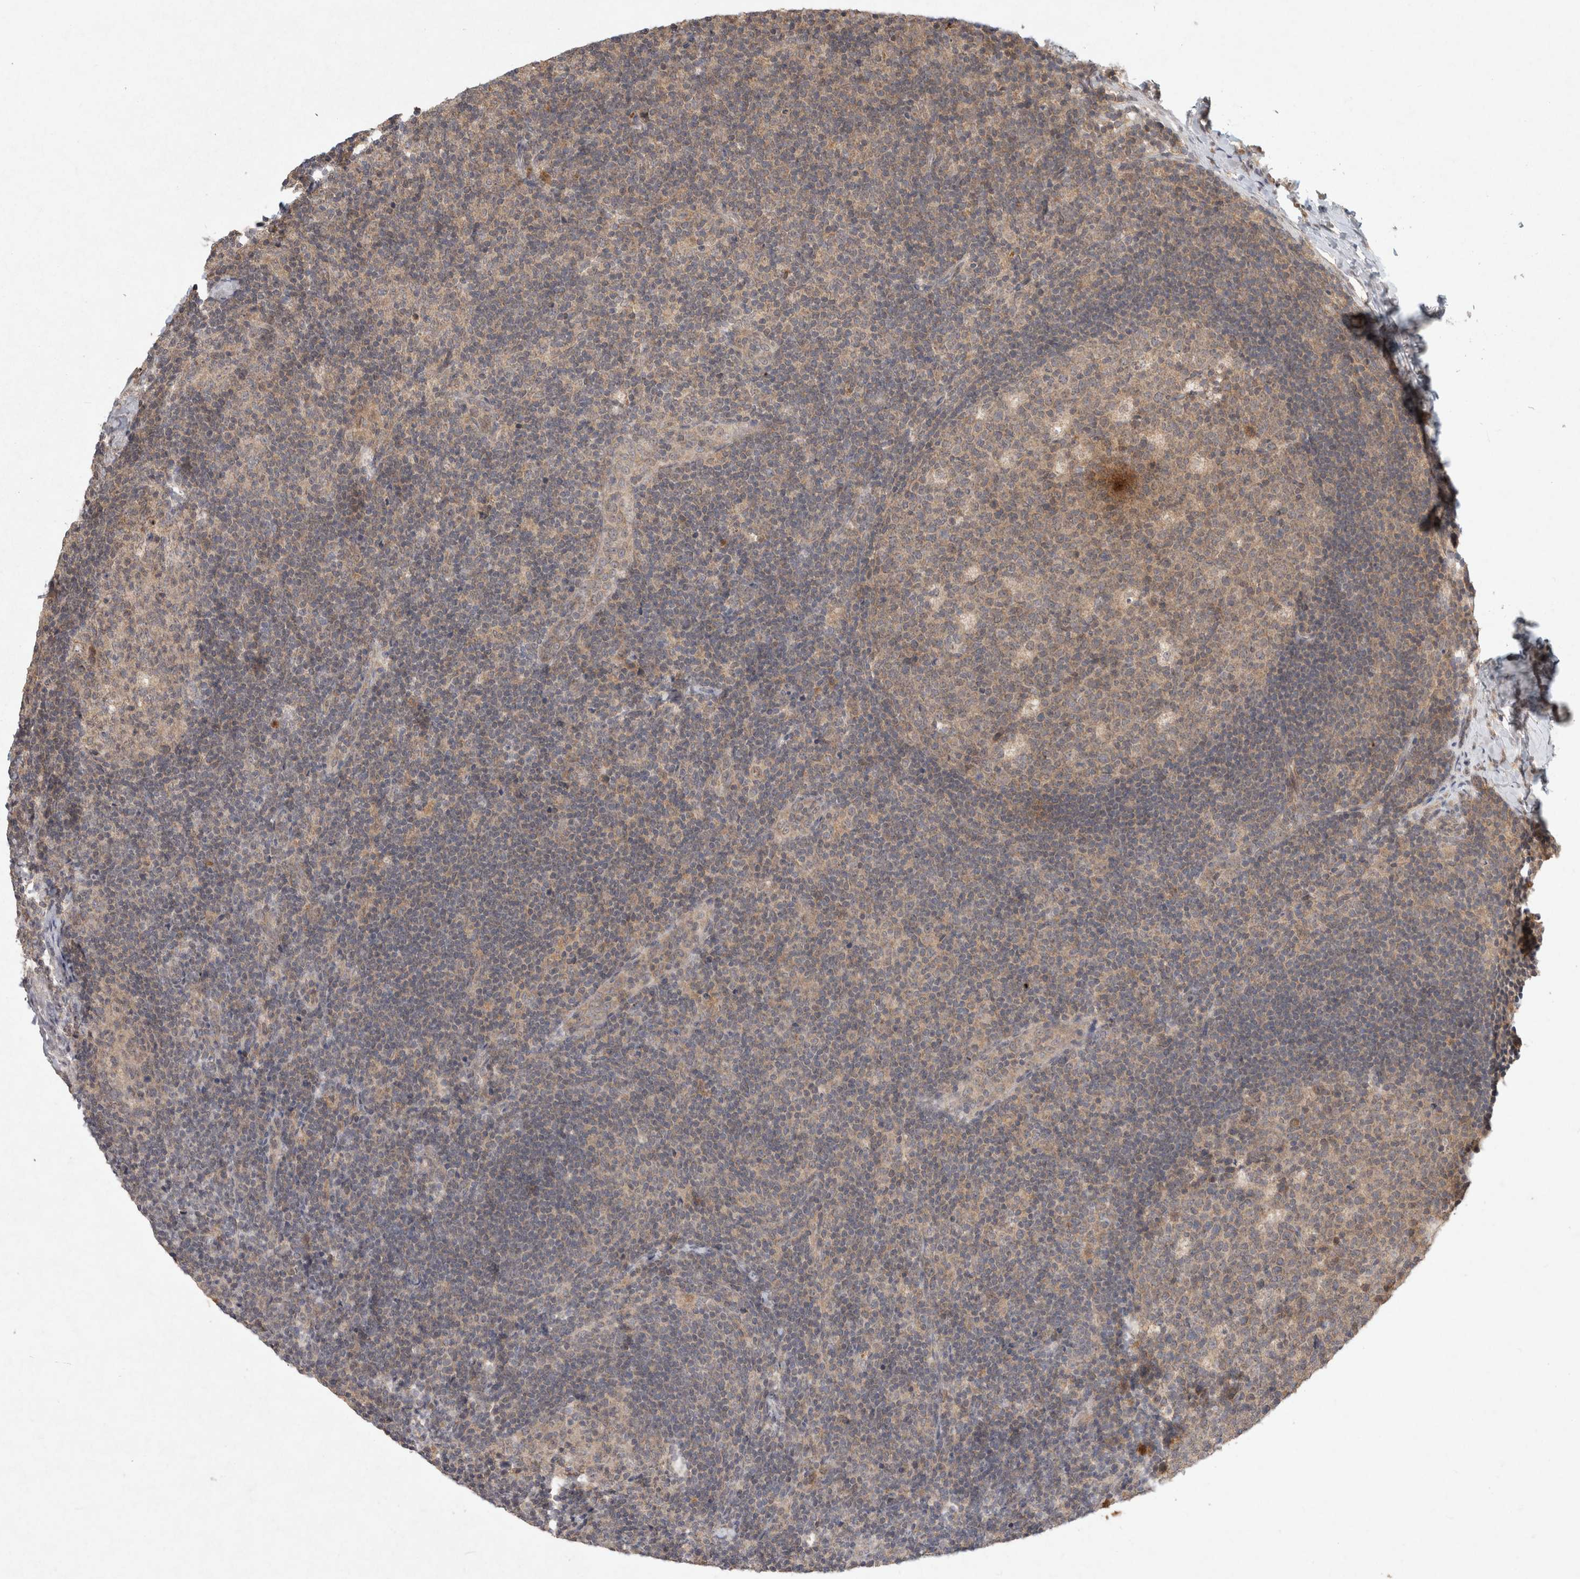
{"staining": {"intensity": "weak", "quantity": "25%-75%", "location": "cytoplasmic/membranous"}, "tissue": "lymph node", "cell_type": "Germinal center cells", "image_type": "normal", "snomed": [{"axis": "morphology", "description": "Normal tissue, NOS"}, {"axis": "topography", "description": "Lymph node"}], "caption": "IHC of unremarkable human lymph node reveals low levels of weak cytoplasmic/membranous staining in approximately 25%-75% of germinal center cells. (DAB = brown stain, brightfield microscopy at high magnification).", "gene": "LOXL2", "patient": {"sex": "female", "age": 22}}